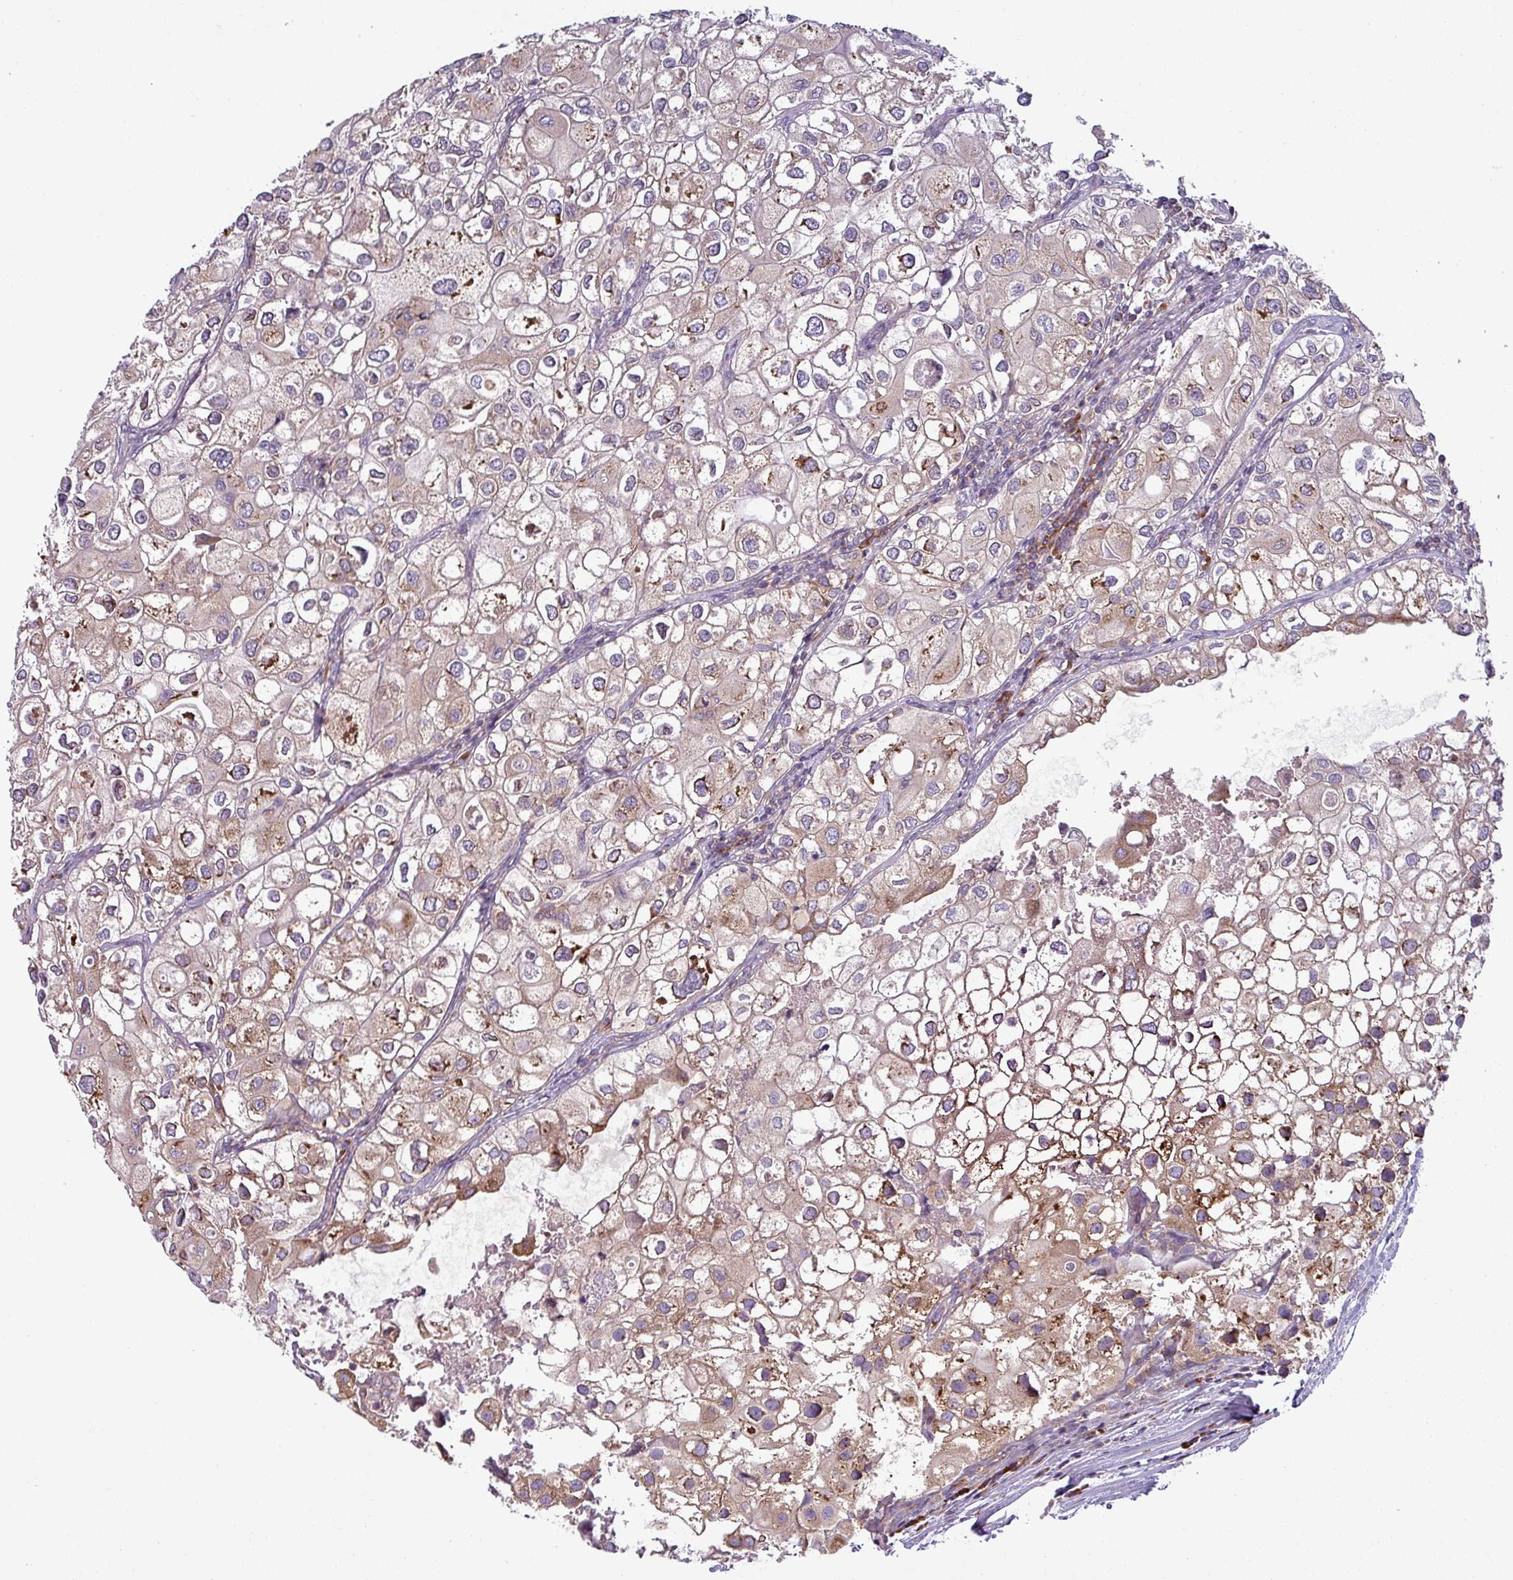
{"staining": {"intensity": "moderate", "quantity": "<25%", "location": "cytoplasmic/membranous"}, "tissue": "urothelial cancer", "cell_type": "Tumor cells", "image_type": "cancer", "snomed": [{"axis": "morphology", "description": "Urothelial carcinoma, High grade"}, {"axis": "topography", "description": "Urinary bladder"}], "caption": "Urothelial cancer stained with immunohistochemistry (IHC) exhibits moderate cytoplasmic/membranous staining in about <25% of tumor cells.", "gene": "LRRC74B", "patient": {"sex": "male", "age": 64}}